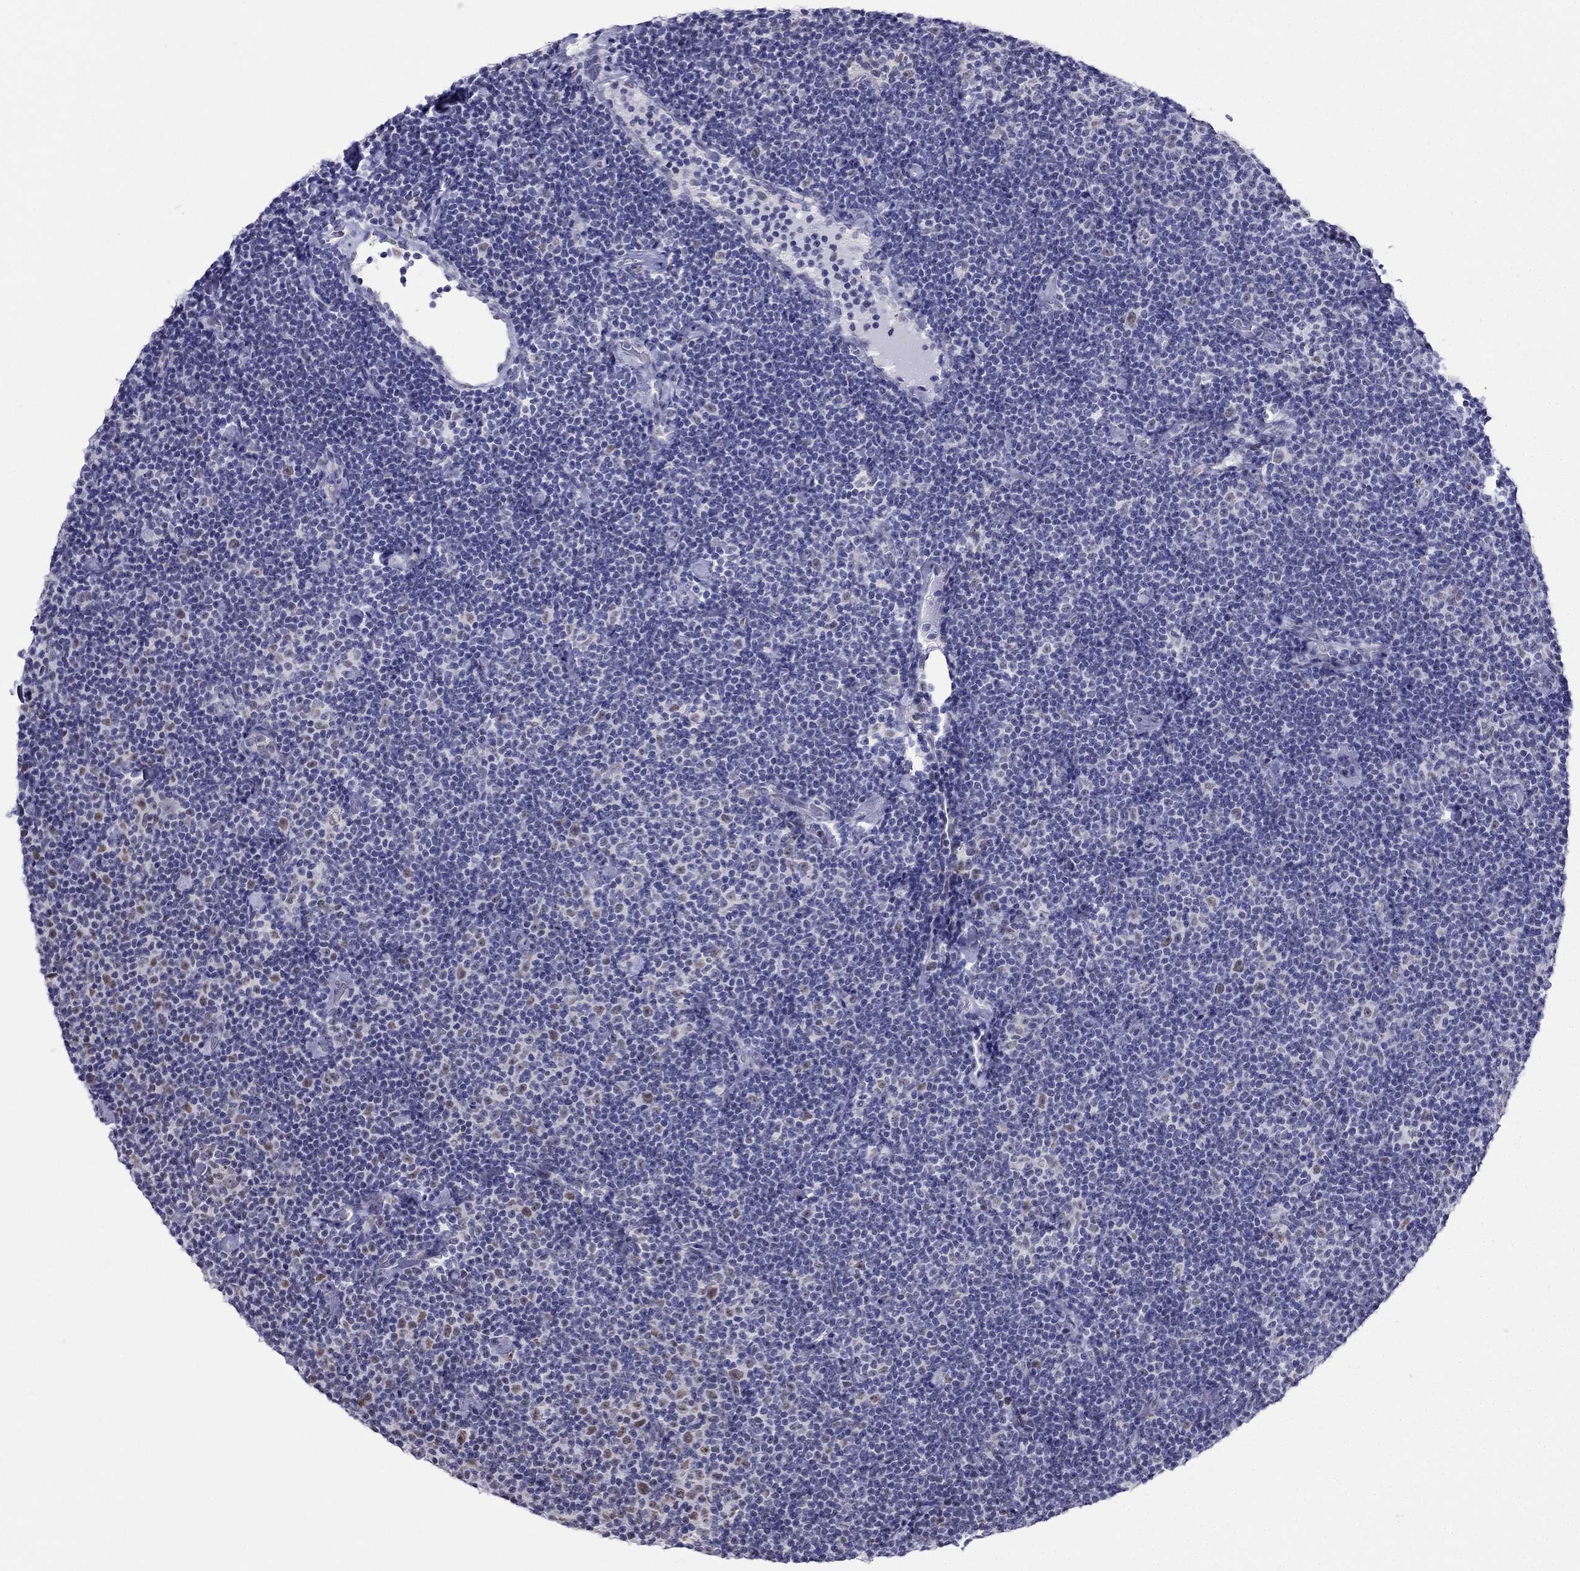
{"staining": {"intensity": "negative", "quantity": "none", "location": "none"}, "tissue": "lymphoma", "cell_type": "Tumor cells", "image_type": "cancer", "snomed": [{"axis": "morphology", "description": "Malignant lymphoma, non-Hodgkin's type, Low grade"}, {"axis": "topography", "description": "Lymph node"}], "caption": "Immunohistochemical staining of lymphoma displays no significant staining in tumor cells.", "gene": "PPM1G", "patient": {"sex": "male", "age": 81}}